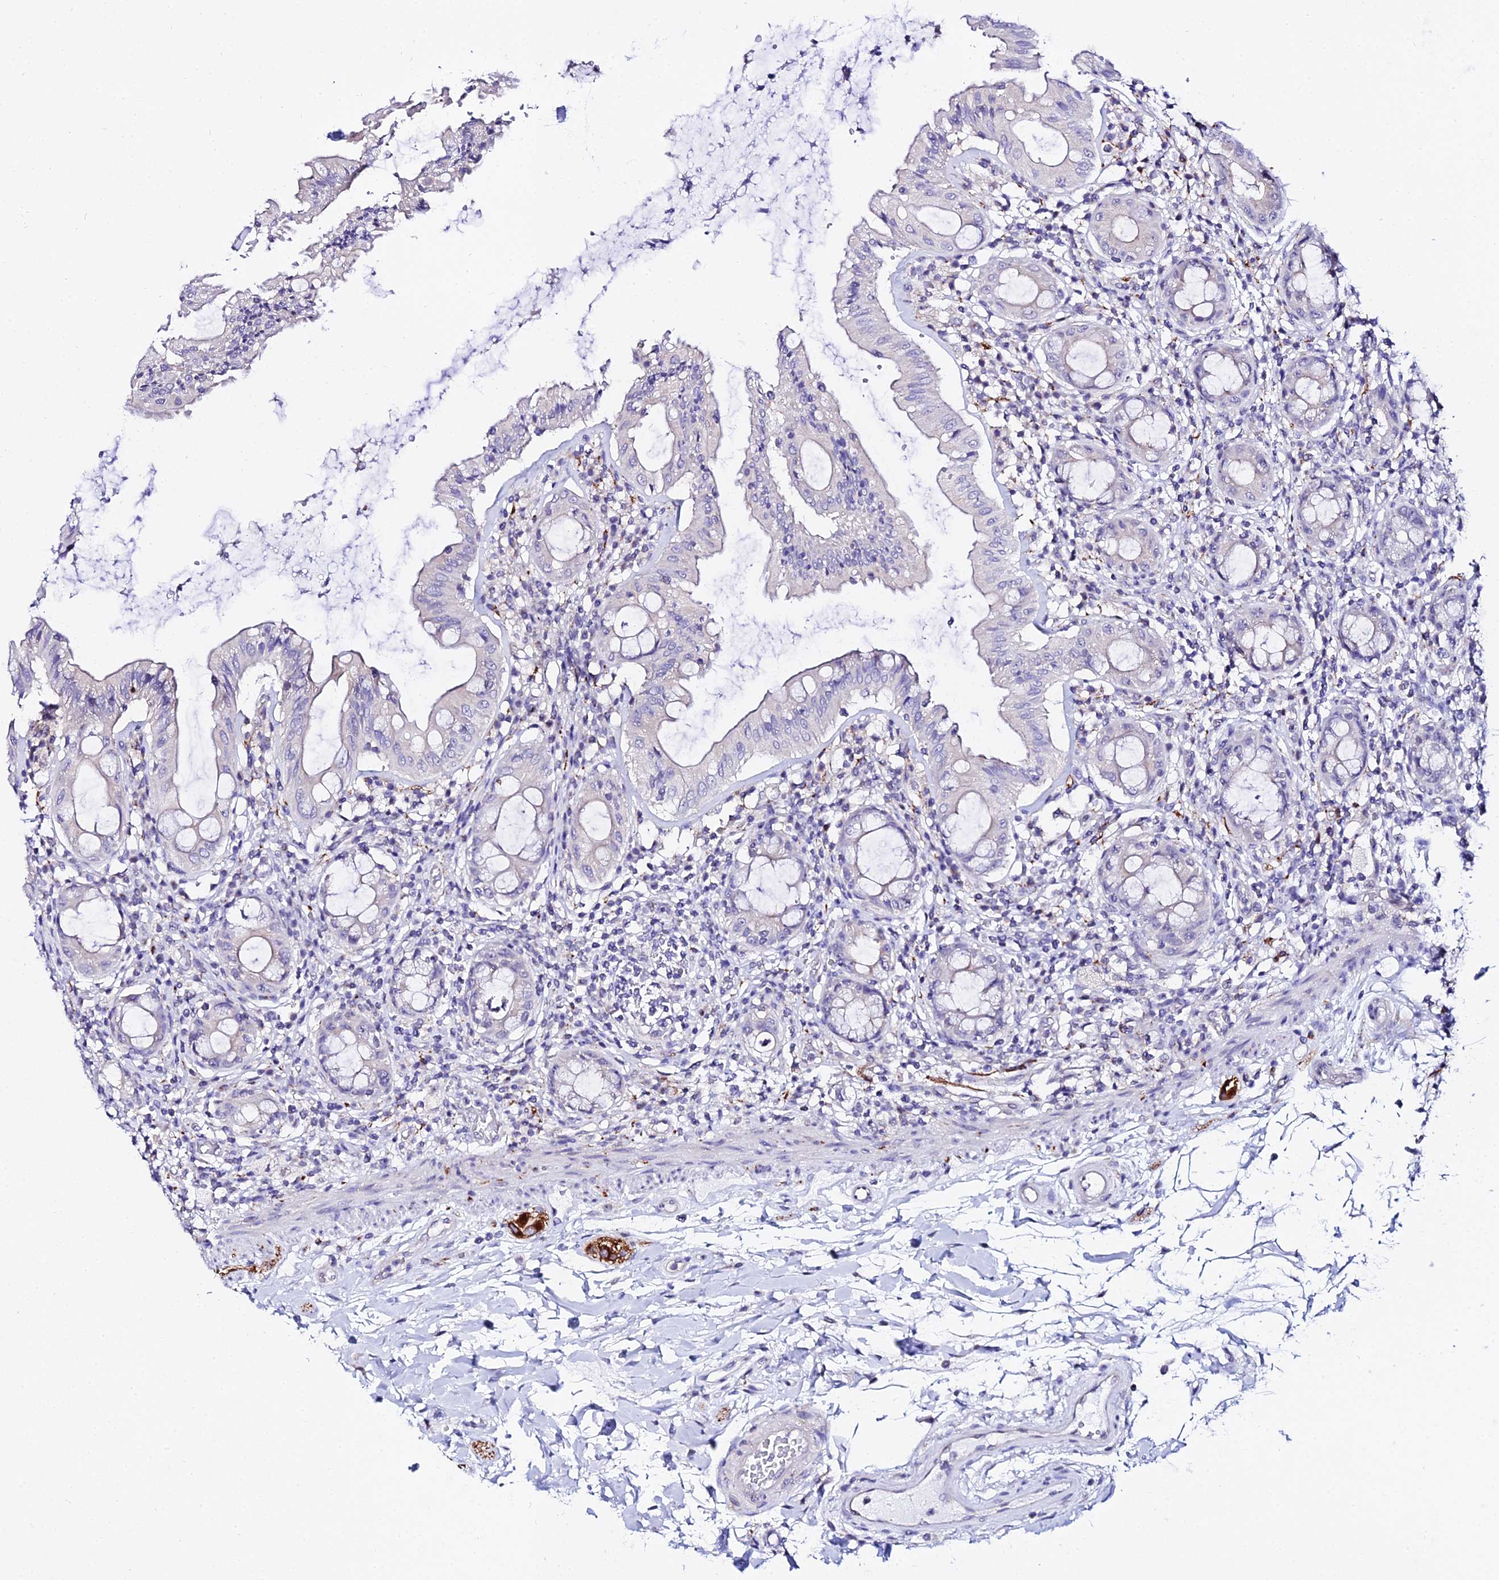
{"staining": {"intensity": "negative", "quantity": "none", "location": "none"}, "tissue": "rectum", "cell_type": "Glandular cells", "image_type": "normal", "snomed": [{"axis": "morphology", "description": "Normal tissue, NOS"}, {"axis": "topography", "description": "Rectum"}], "caption": "High power microscopy micrograph of an immunohistochemistry (IHC) image of normal rectum, revealing no significant positivity in glandular cells.", "gene": "ATG16L2", "patient": {"sex": "female", "age": 57}}